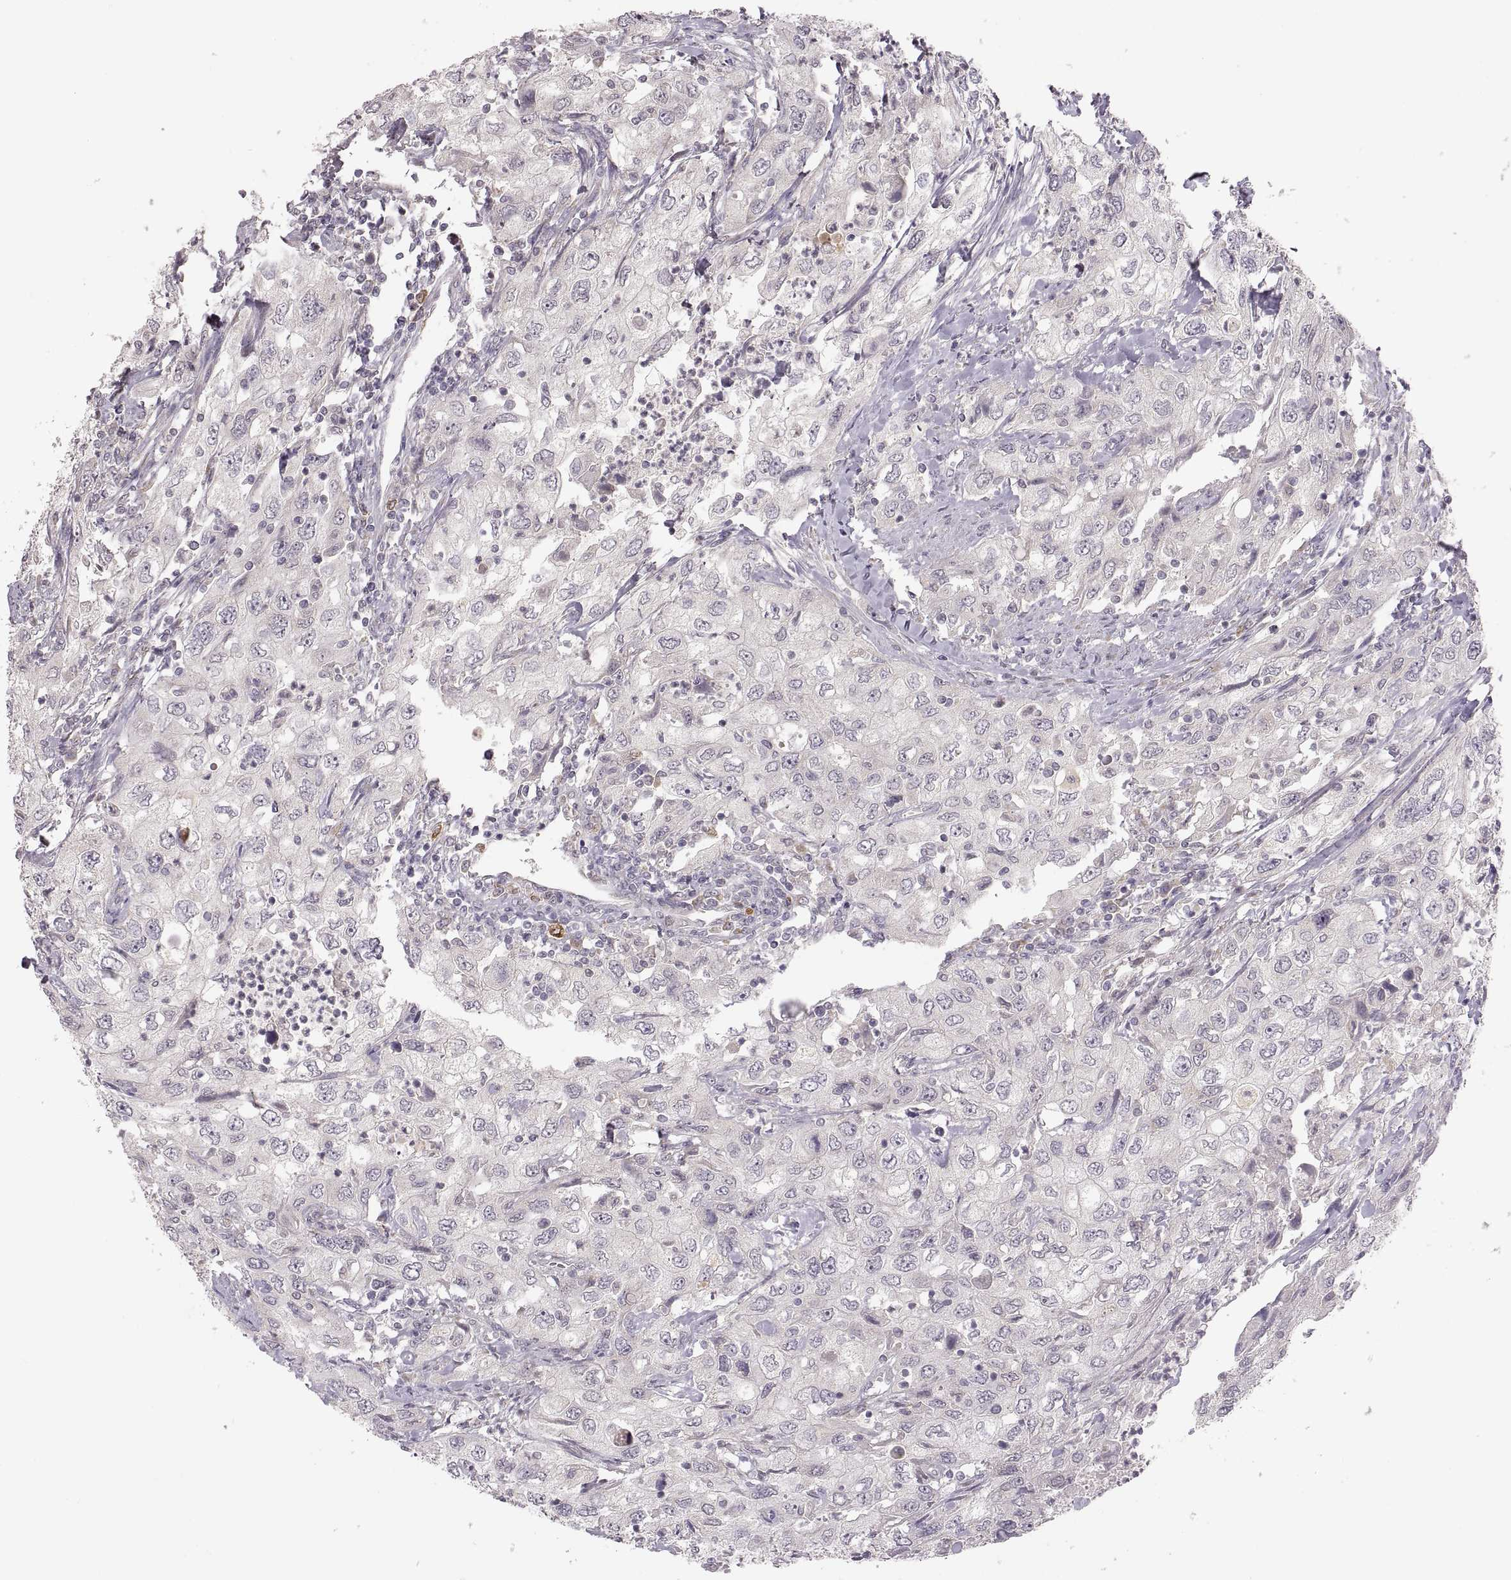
{"staining": {"intensity": "negative", "quantity": "none", "location": "none"}, "tissue": "urothelial cancer", "cell_type": "Tumor cells", "image_type": "cancer", "snomed": [{"axis": "morphology", "description": "Urothelial carcinoma, High grade"}, {"axis": "topography", "description": "Urinary bladder"}], "caption": "This is an immunohistochemistry (IHC) image of urothelial carcinoma (high-grade). There is no staining in tumor cells.", "gene": "HMGCR", "patient": {"sex": "male", "age": 76}}